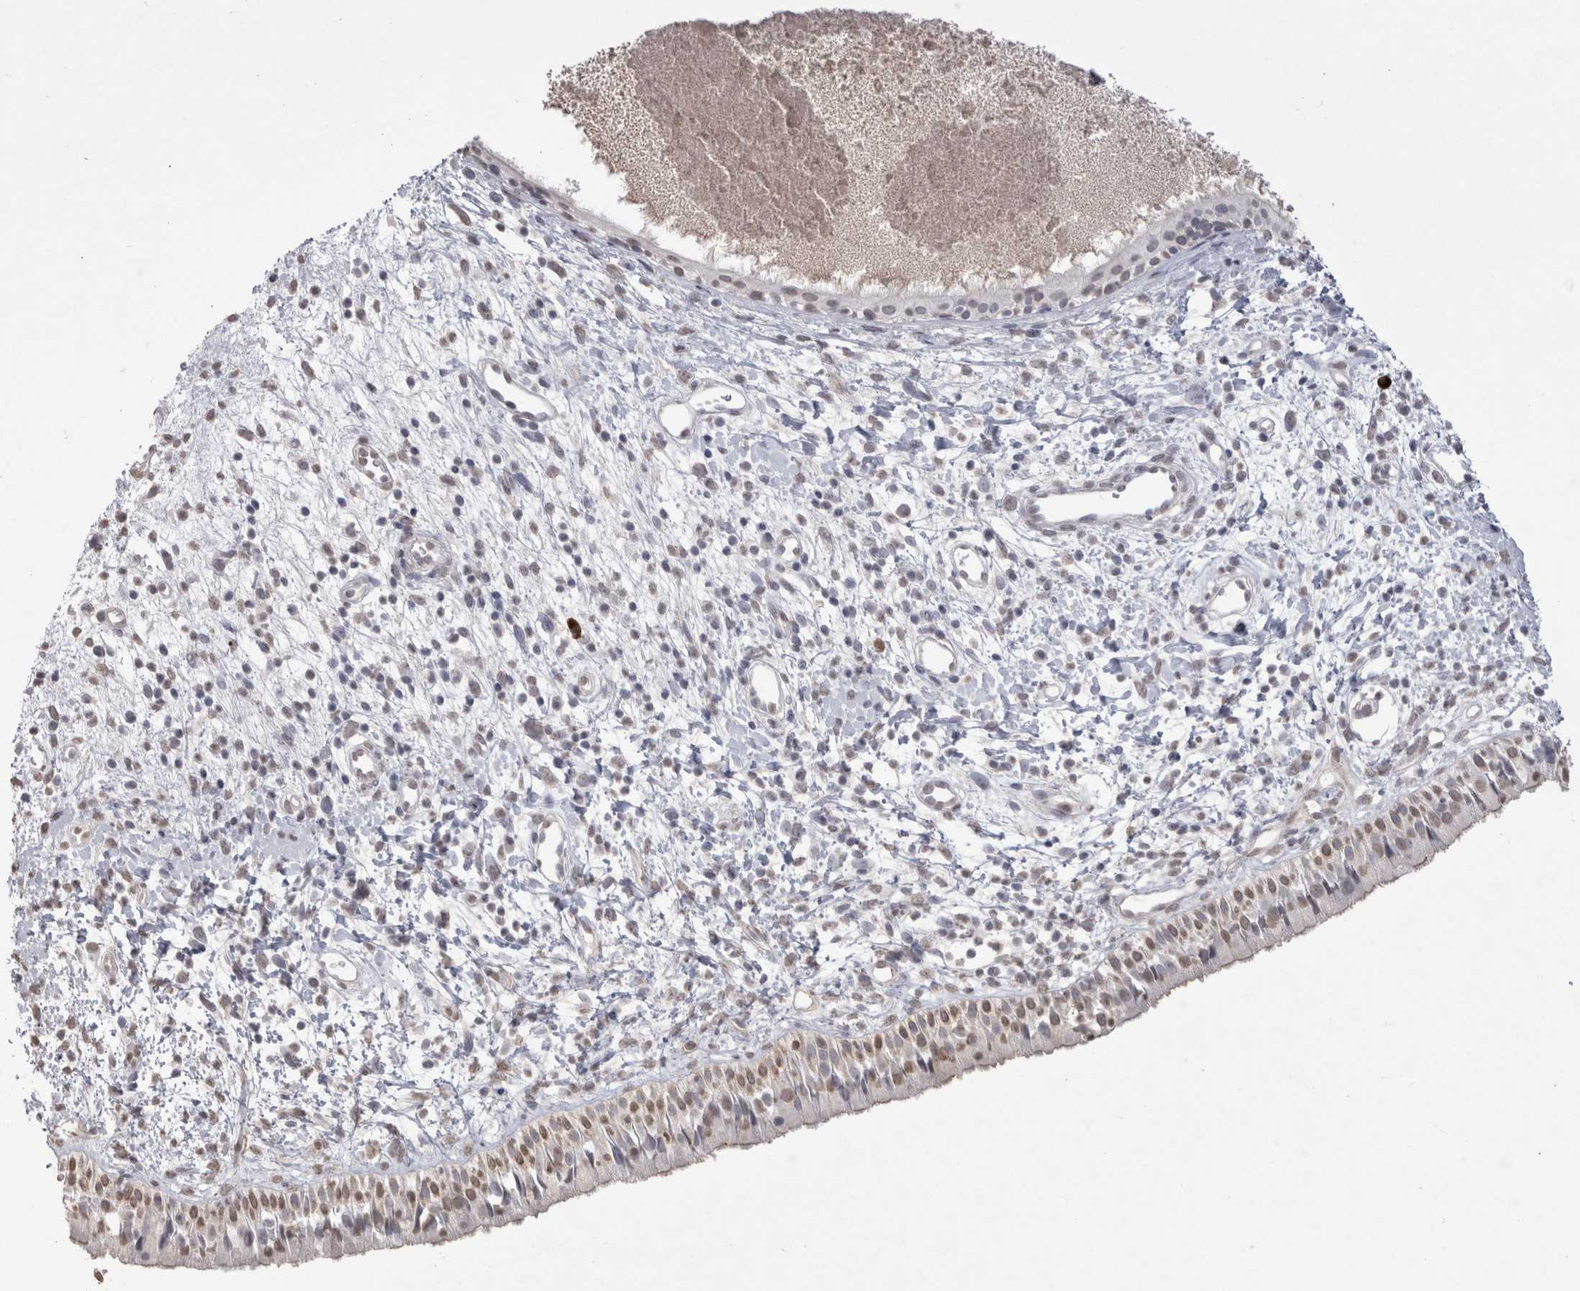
{"staining": {"intensity": "moderate", "quantity": ">75%", "location": "cytoplasmic/membranous"}, "tissue": "nasopharynx", "cell_type": "Respiratory epithelial cells", "image_type": "normal", "snomed": [{"axis": "morphology", "description": "Normal tissue, NOS"}, {"axis": "topography", "description": "Nasopharynx"}], "caption": "Nasopharynx stained with DAB (3,3'-diaminobenzidine) IHC exhibits medium levels of moderate cytoplasmic/membranous positivity in about >75% of respiratory epithelial cells.", "gene": "DDX4", "patient": {"sex": "male", "age": 22}}